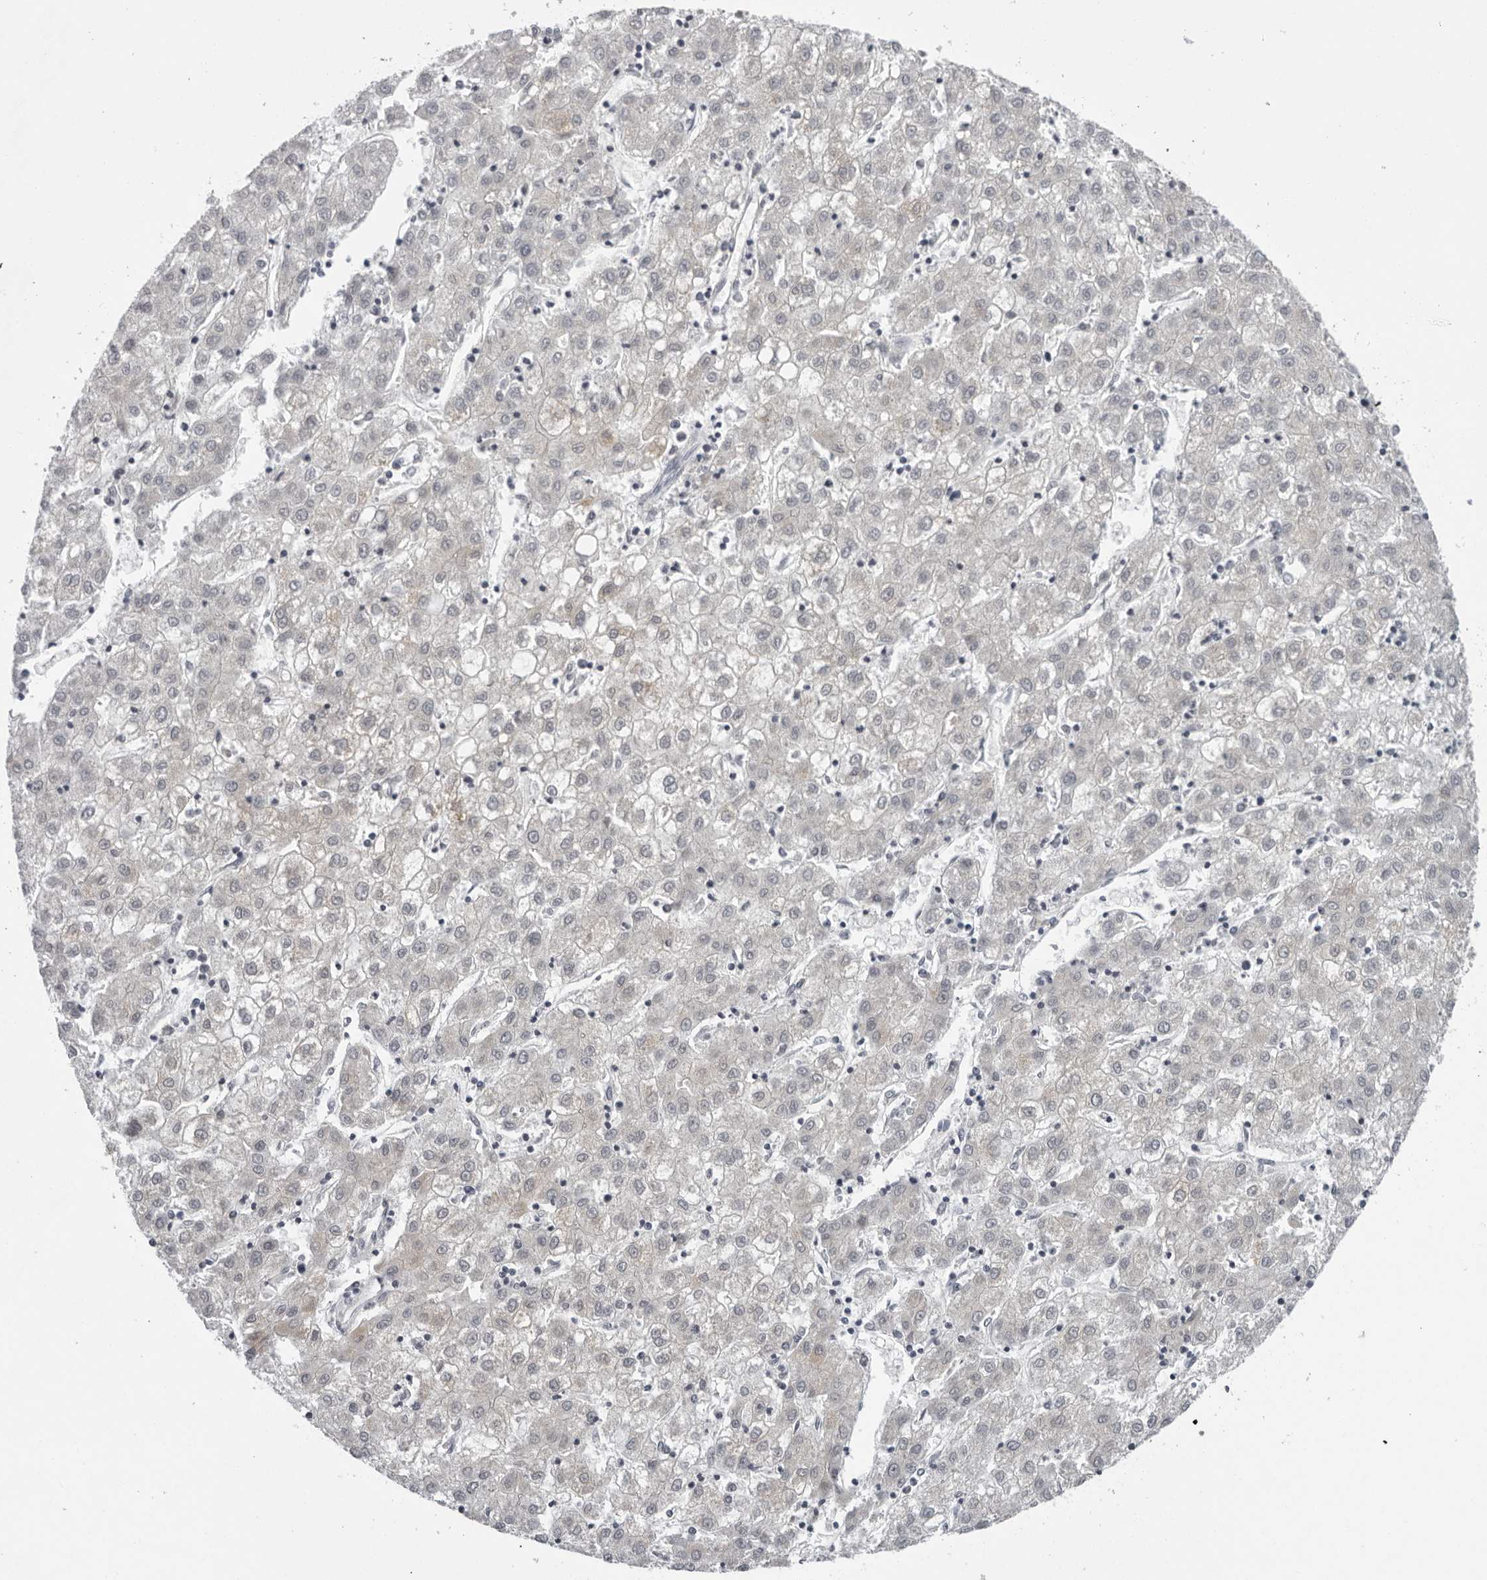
{"staining": {"intensity": "negative", "quantity": "none", "location": "none"}, "tissue": "liver cancer", "cell_type": "Tumor cells", "image_type": "cancer", "snomed": [{"axis": "morphology", "description": "Carcinoma, Hepatocellular, NOS"}, {"axis": "topography", "description": "Liver"}], "caption": "High power microscopy histopathology image of an IHC histopathology image of liver hepatocellular carcinoma, revealing no significant positivity in tumor cells.", "gene": "CPT2", "patient": {"sex": "male", "age": 72}}